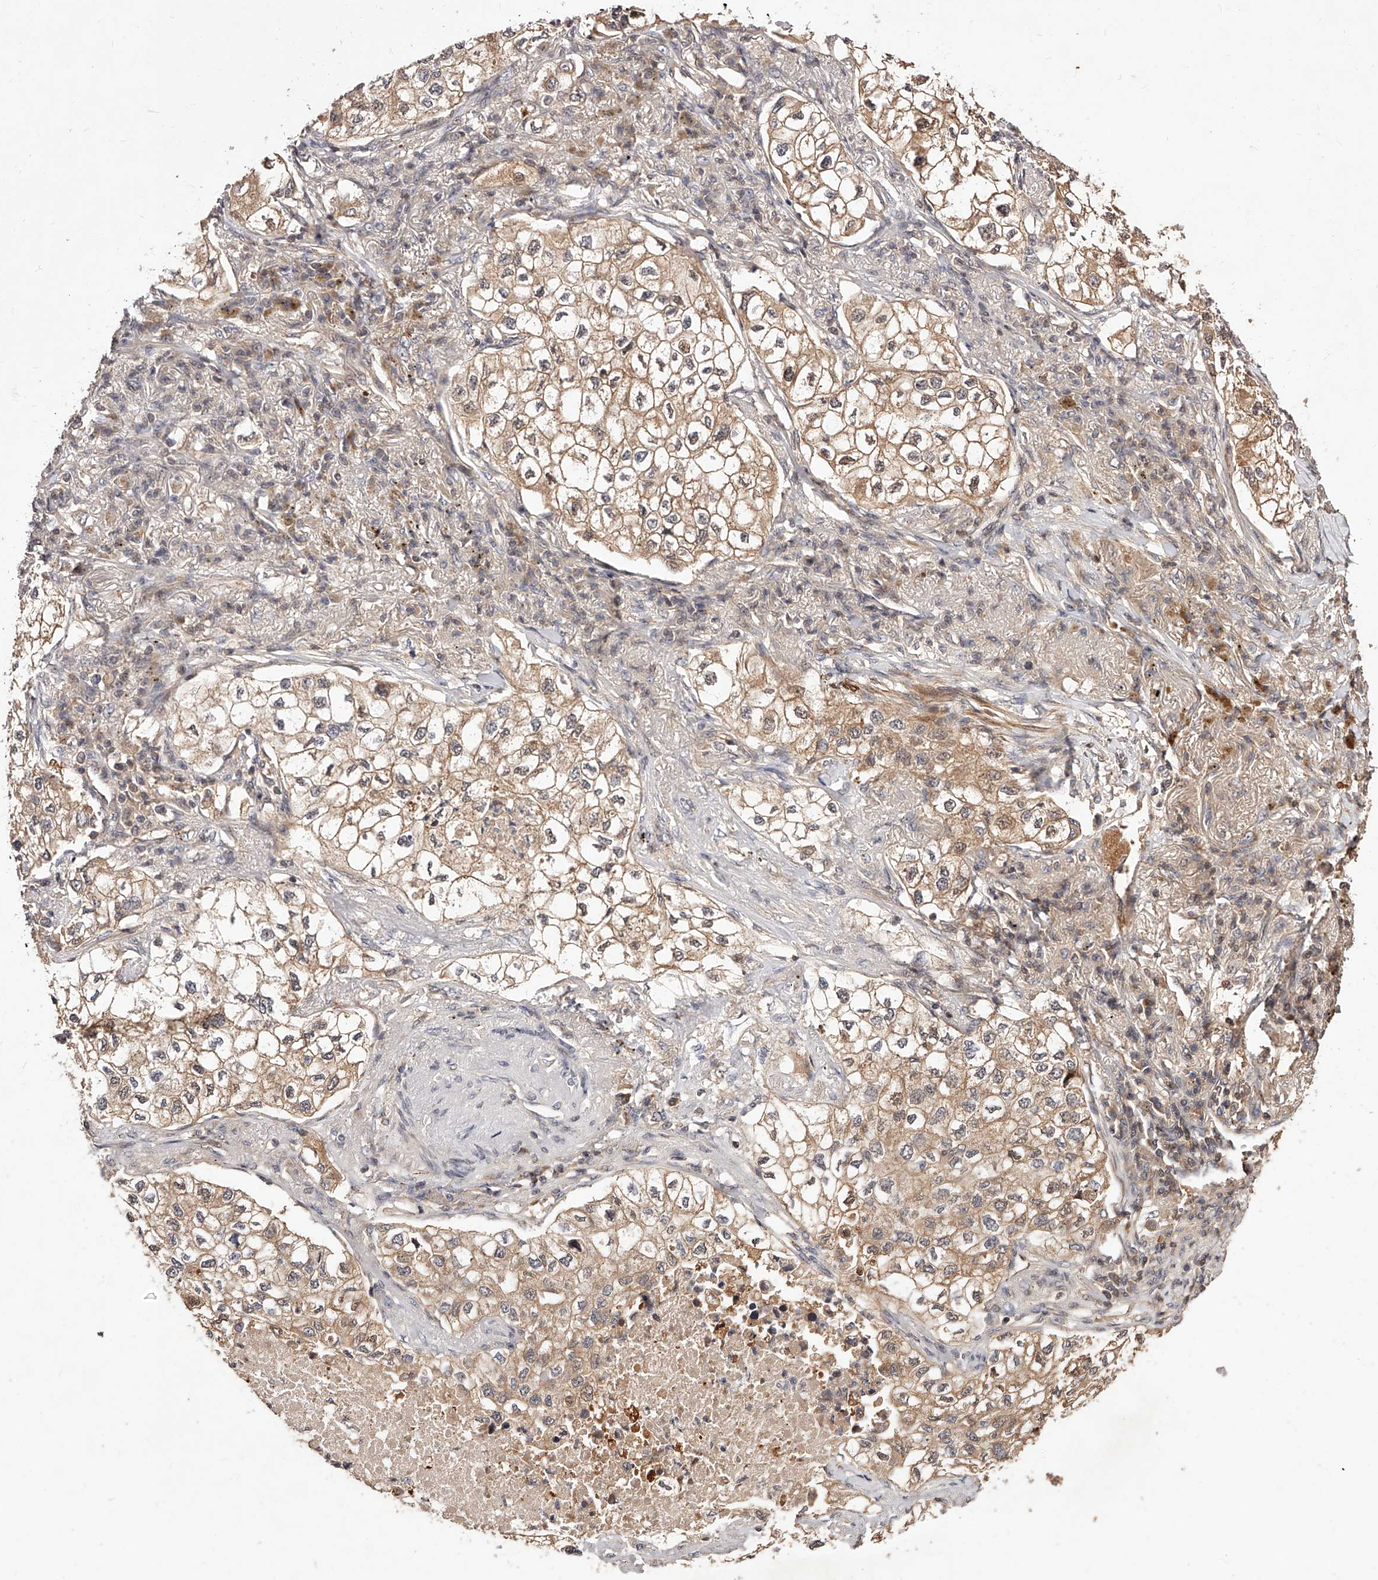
{"staining": {"intensity": "moderate", "quantity": ">75%", "location": "cytoplasmic/membranous"}, "tissue": "lung cancer", "cell_type": "Tumor cells", "image_type": "cancer", "snomed": [{"axis": "morphology", "description": "Adenocarcinoma, NOS"}, {"axis": "topography", "description": "Lung"}], "caption": "Lung cancer (adenocarcinoma) tissue exhibits moderate cytoplasmic/membranous expression in approximately >75% of tumor cells, visualized by immunohistochemistry.", "gene": "CUL7", "patient": {"sex": "male", "age": 63}}